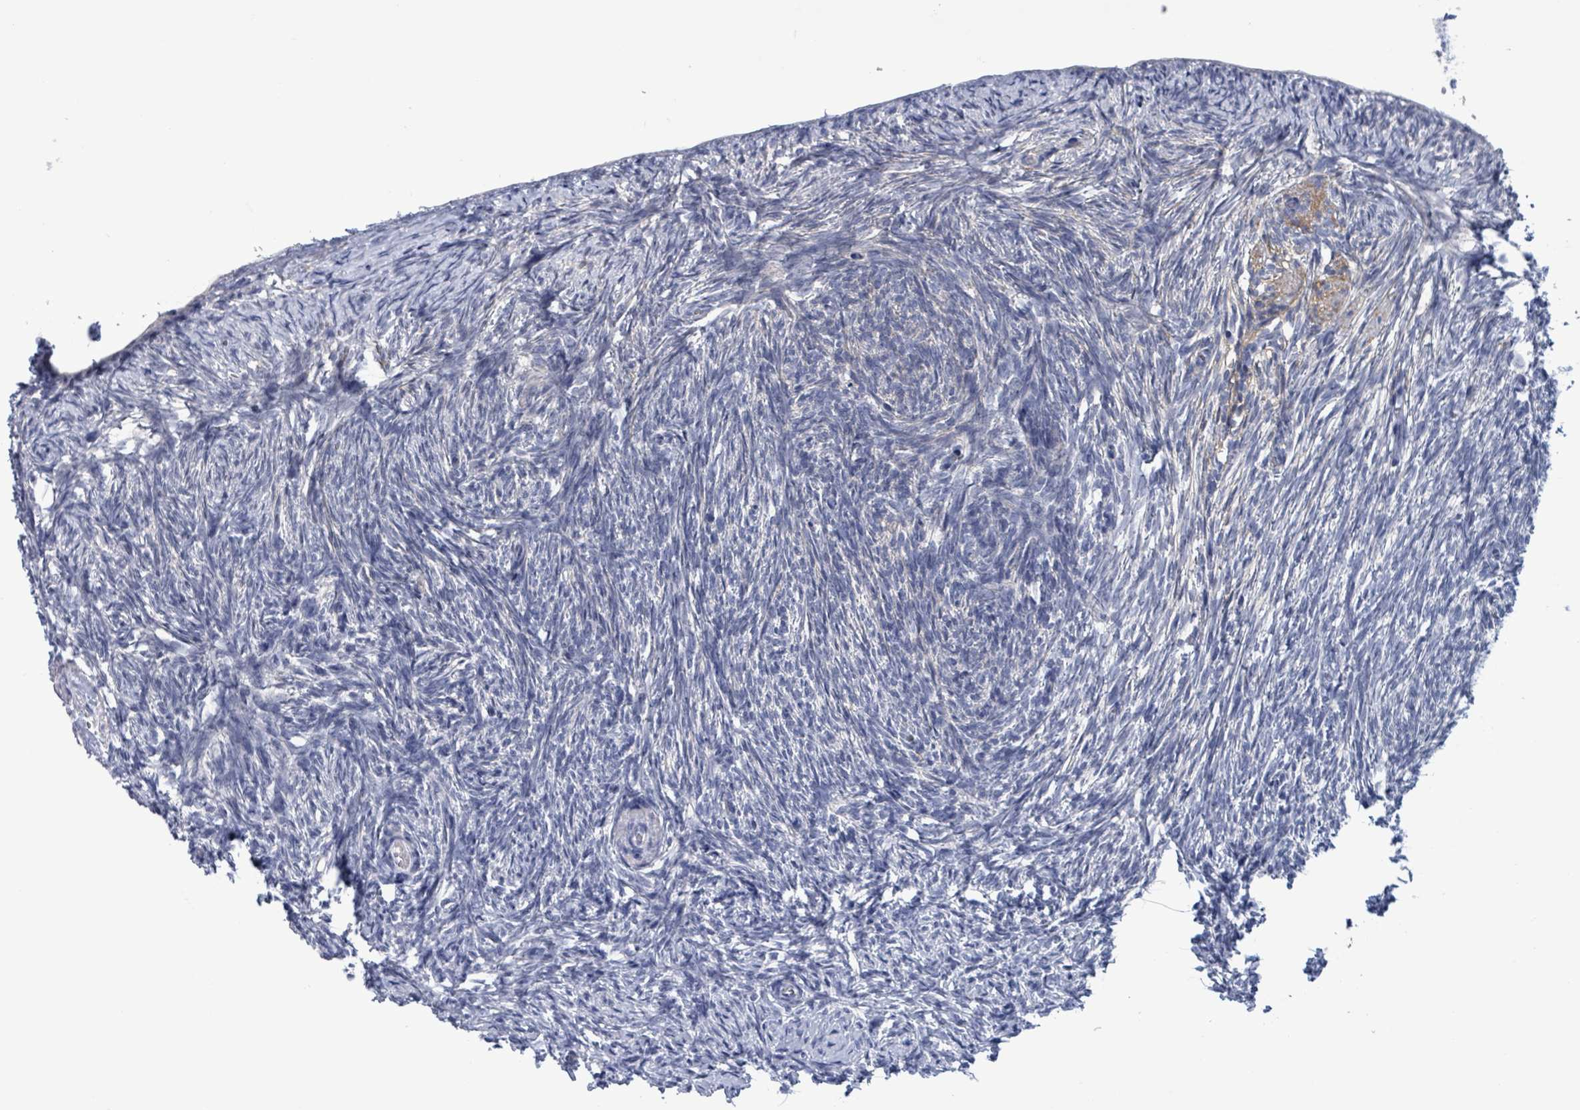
{"staining": {"intensity": "negative", "quantity": "none", "location": "none"}, "tissue": "ovary", "cell_type": "Ovarian stroma cells", "image_type": "normal", "snomed": [{"axis": "morphology", "description": "Normal tissue, NOS"}, {"axis": "topography", "description": "Ovary"}], "caption": "A high-resolution image shows immunohistochemistry staining of unremarkable ovary, which displays no significant positivity in ovarian stroma cells.", "gene": "BSG", "patient": {"sex": "female", "age": 51}}